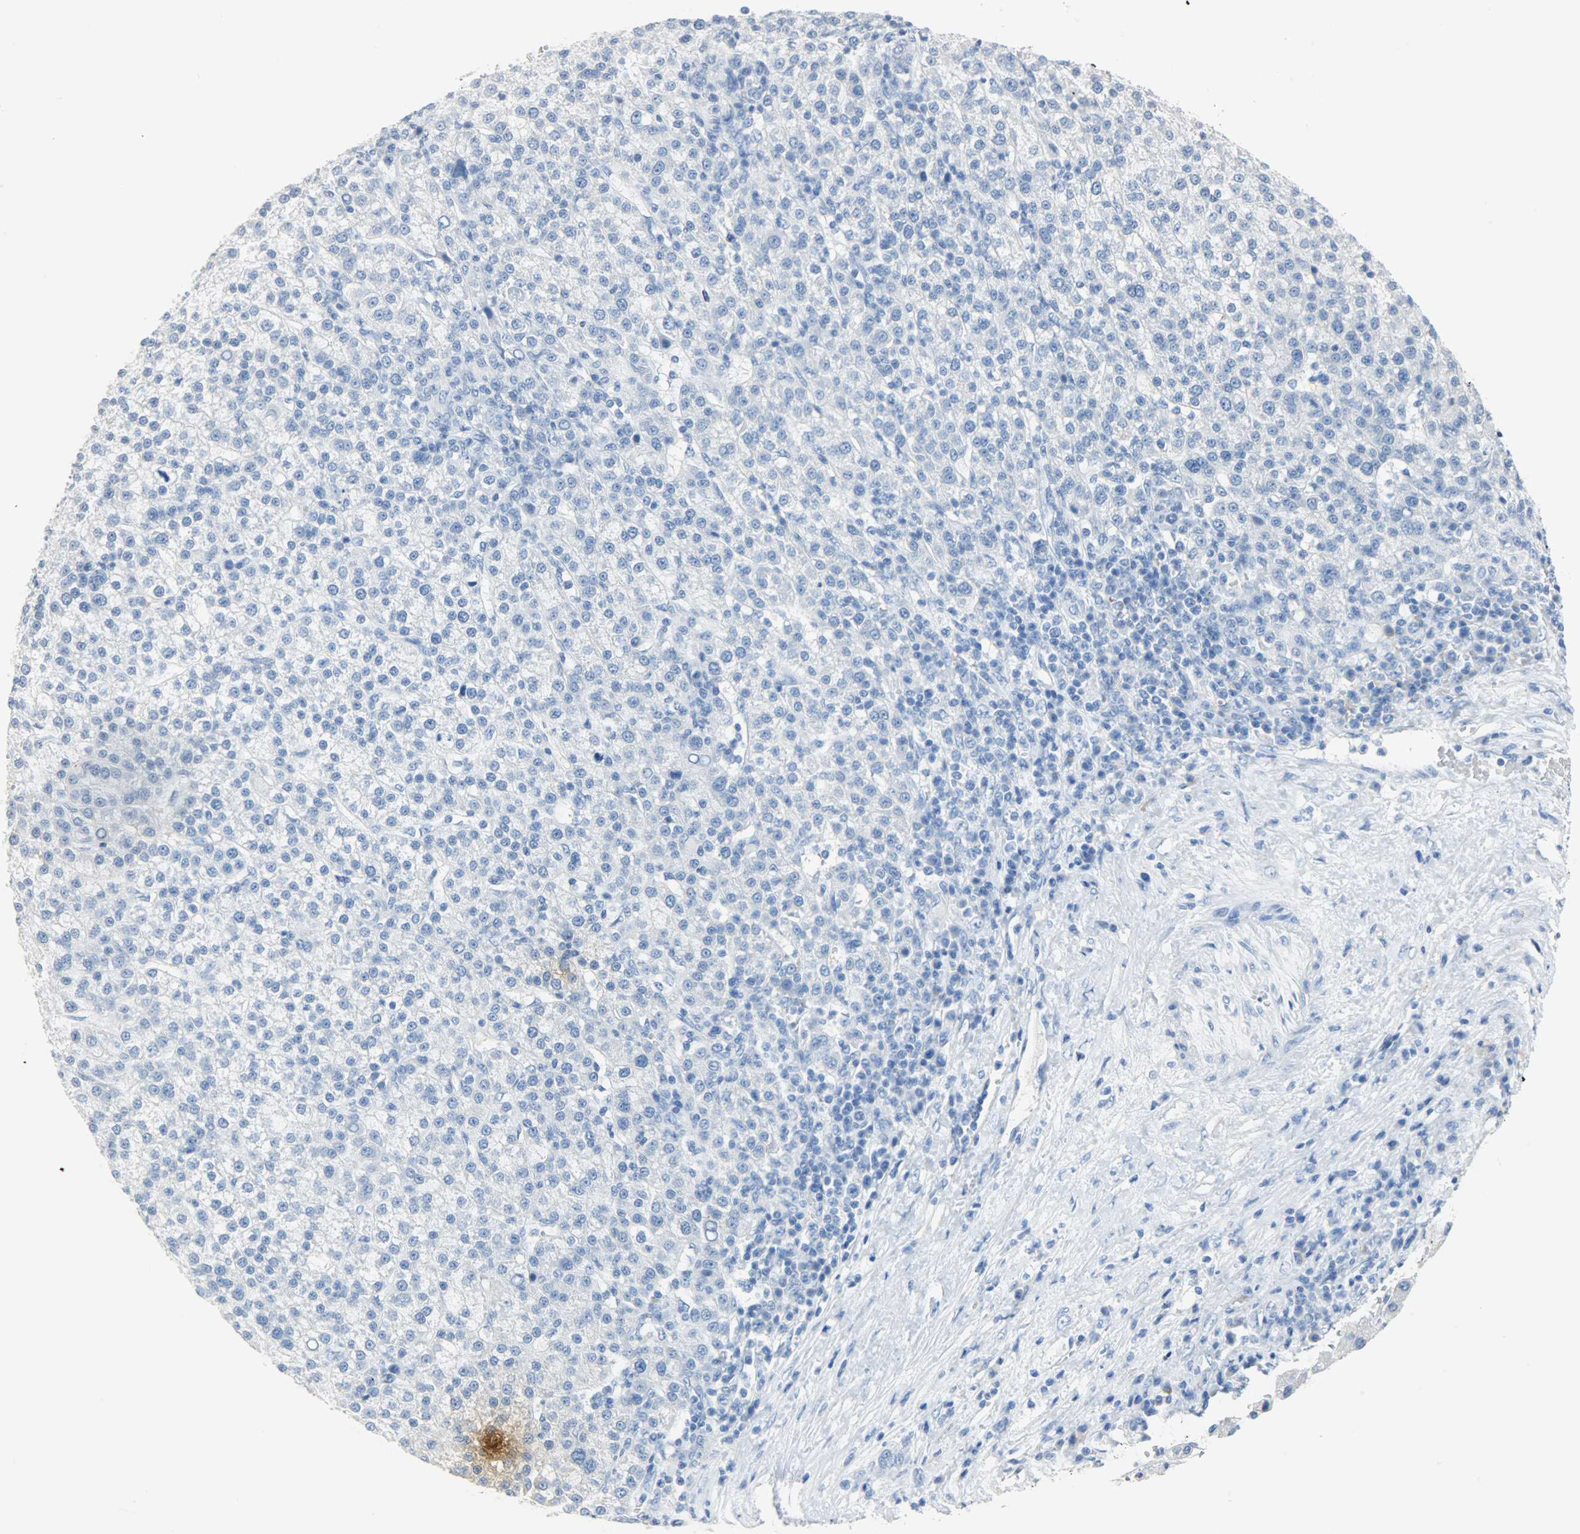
{"staining": {"intensity": "negative", "quantity": "none", "location": "none"}, "tissue": "liver cancer", "cell_type": "Tumor cells", "image_type": "cancer", "snomed": [{"axis": "morphology", "description": "Carcinoma, Hepatocellular, NOS"}, {"axis": "topography", "description": "Liver"}], "caption": "Histopathology image shows no significant protein staining in tumor cells of liver cancer (hepatocellular carcinoma).", "gene": "CA3", "patient": {"sex": "female", "age": 58}}